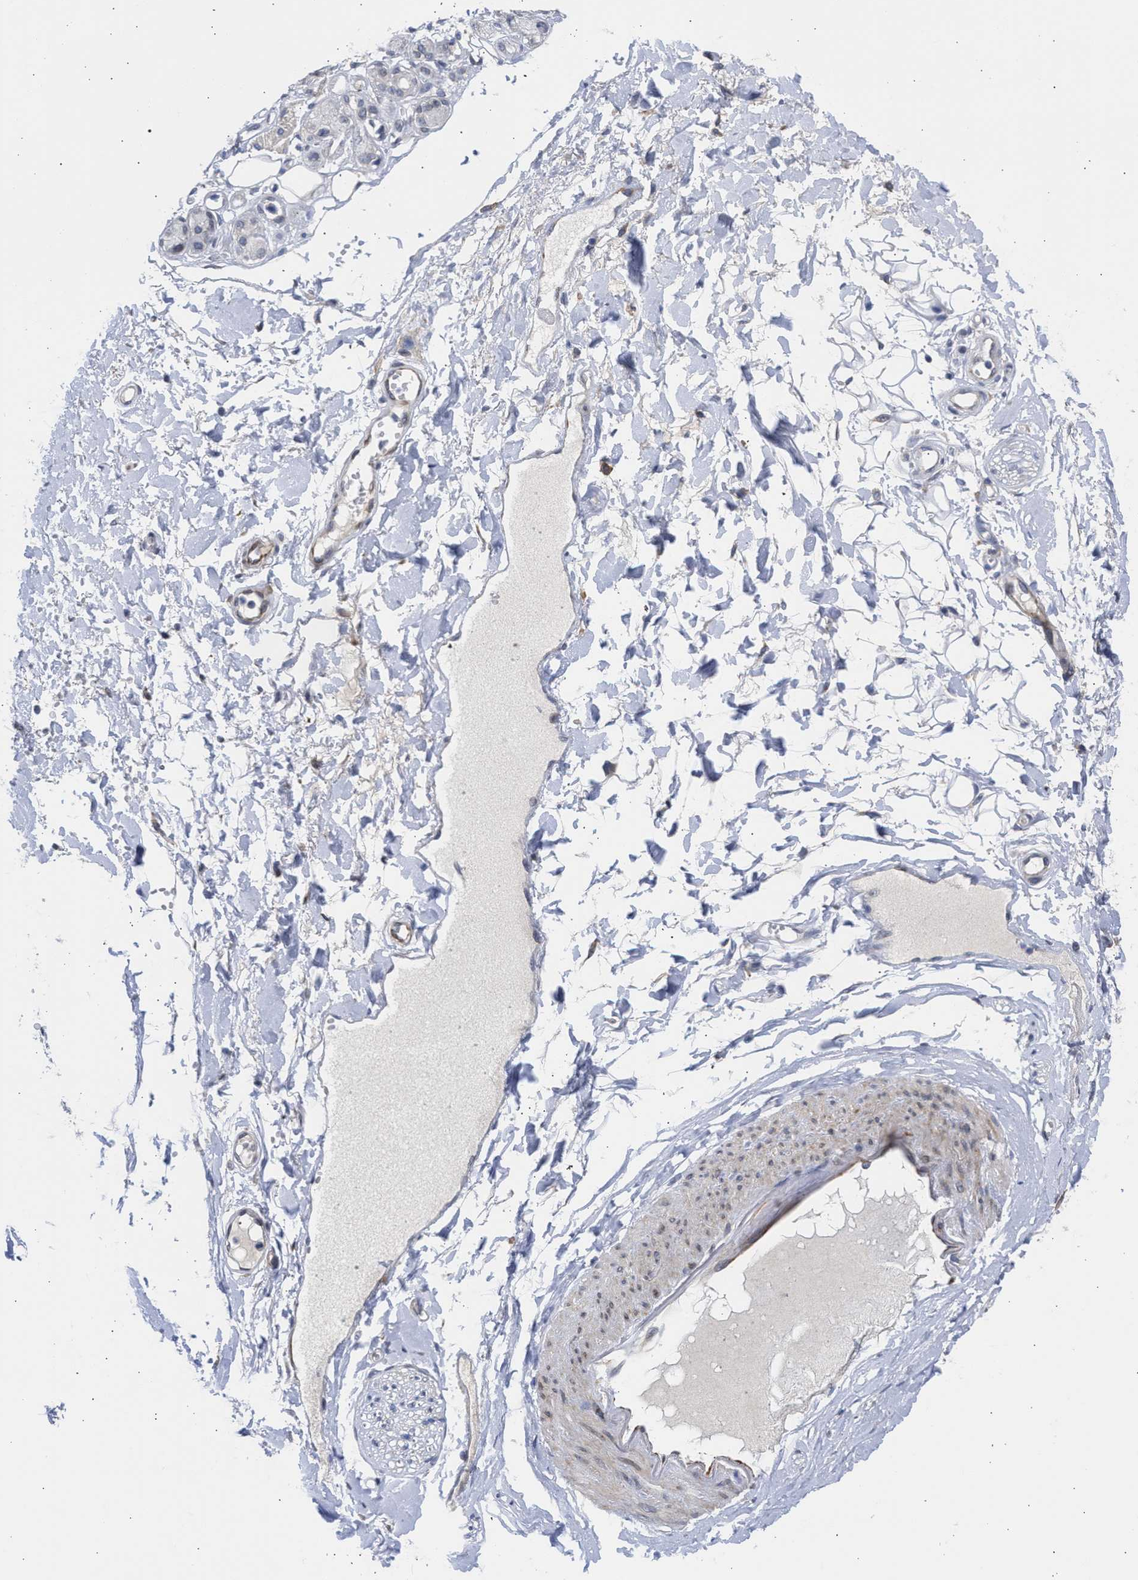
{"staining": {"intensity": "negative", "quantity": "none", "location": "none"}, "tissue": "adipose tissue", "cell_type": "Adipocytes", "image_type": "normal", "snomed": [{"axis": "morphology", "description": "Normal tissue, NOS"}, {"axis": "morphology", "description": "Inflammation, NOS"}, {"axis": "topography", "description": "Salivary gland"}, {"axis": "topography", "description": "Peripheral nerve tissue"}], "caption": "High magnification brightfield microscopy of normal adipose tissue stained with DAB (brown) and counterstained with hematoxylin (blue): adipocytes show no significant expression. The staining was performed using DAB to visualize the protein expression in brown, while the nuclei were stained in blue with hematoxylin (Magnification: 20x).", "gene": "NUP35", "patient": {"sex": "female", "age": 75}}